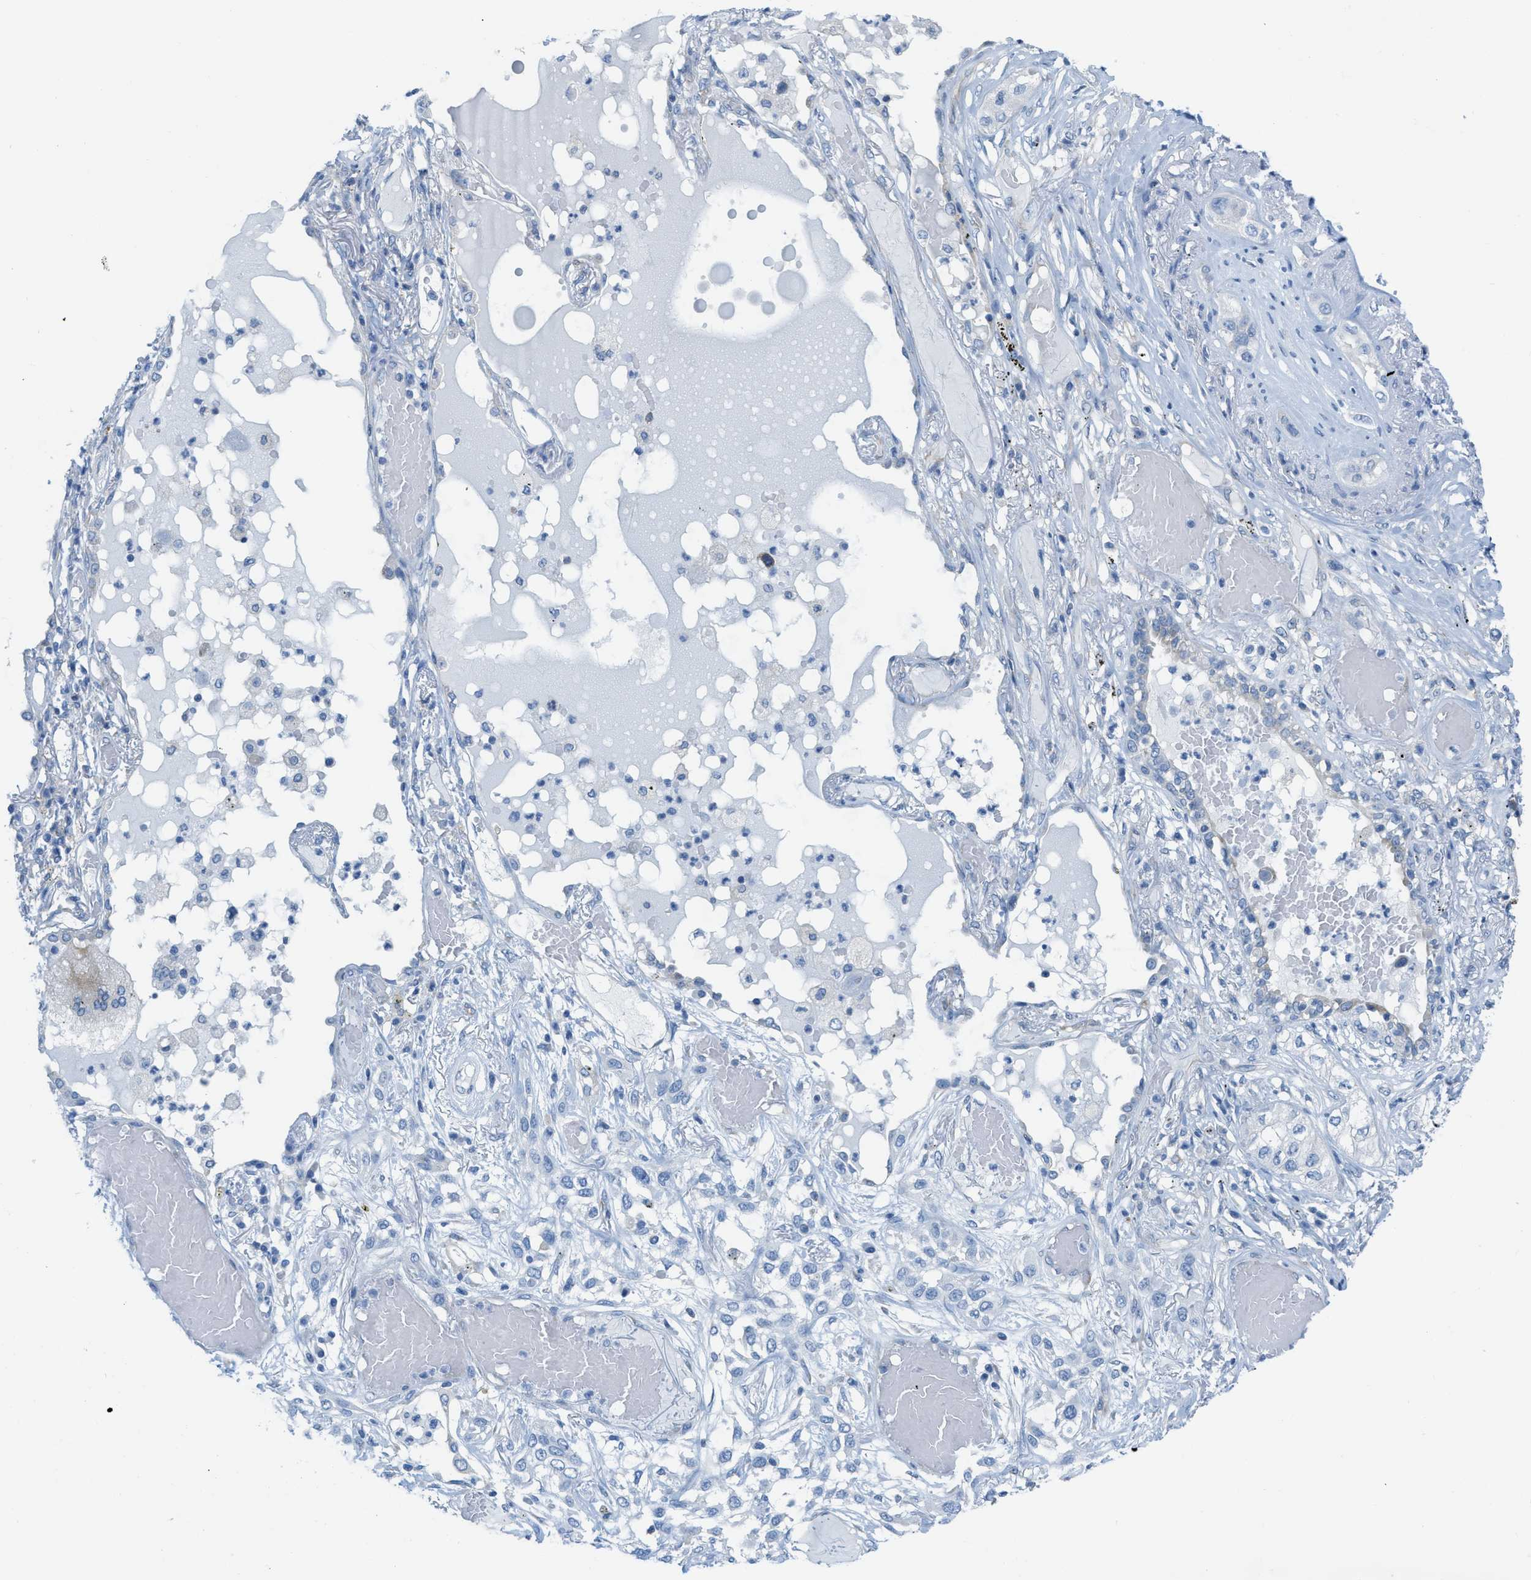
{"staining": {"intensity": "negative", "quantity": "none", "location": "none"}, "tissue": "lung cancer", "cell_type": "Tumor cells", "image_type": "cancer", "snomed": [{"axis": "morphology", "description": "Squamous cell carcinoma, NOS"}, {"axis": "topography", "description": "Lung"}], "caption": "Immunohistochemical staining of squamous cell carcinoma (lung) exhibits no significant positivity in tumor cells.", "gene": "ASGR1", "patient": {"sex": "male", "age": 71}}